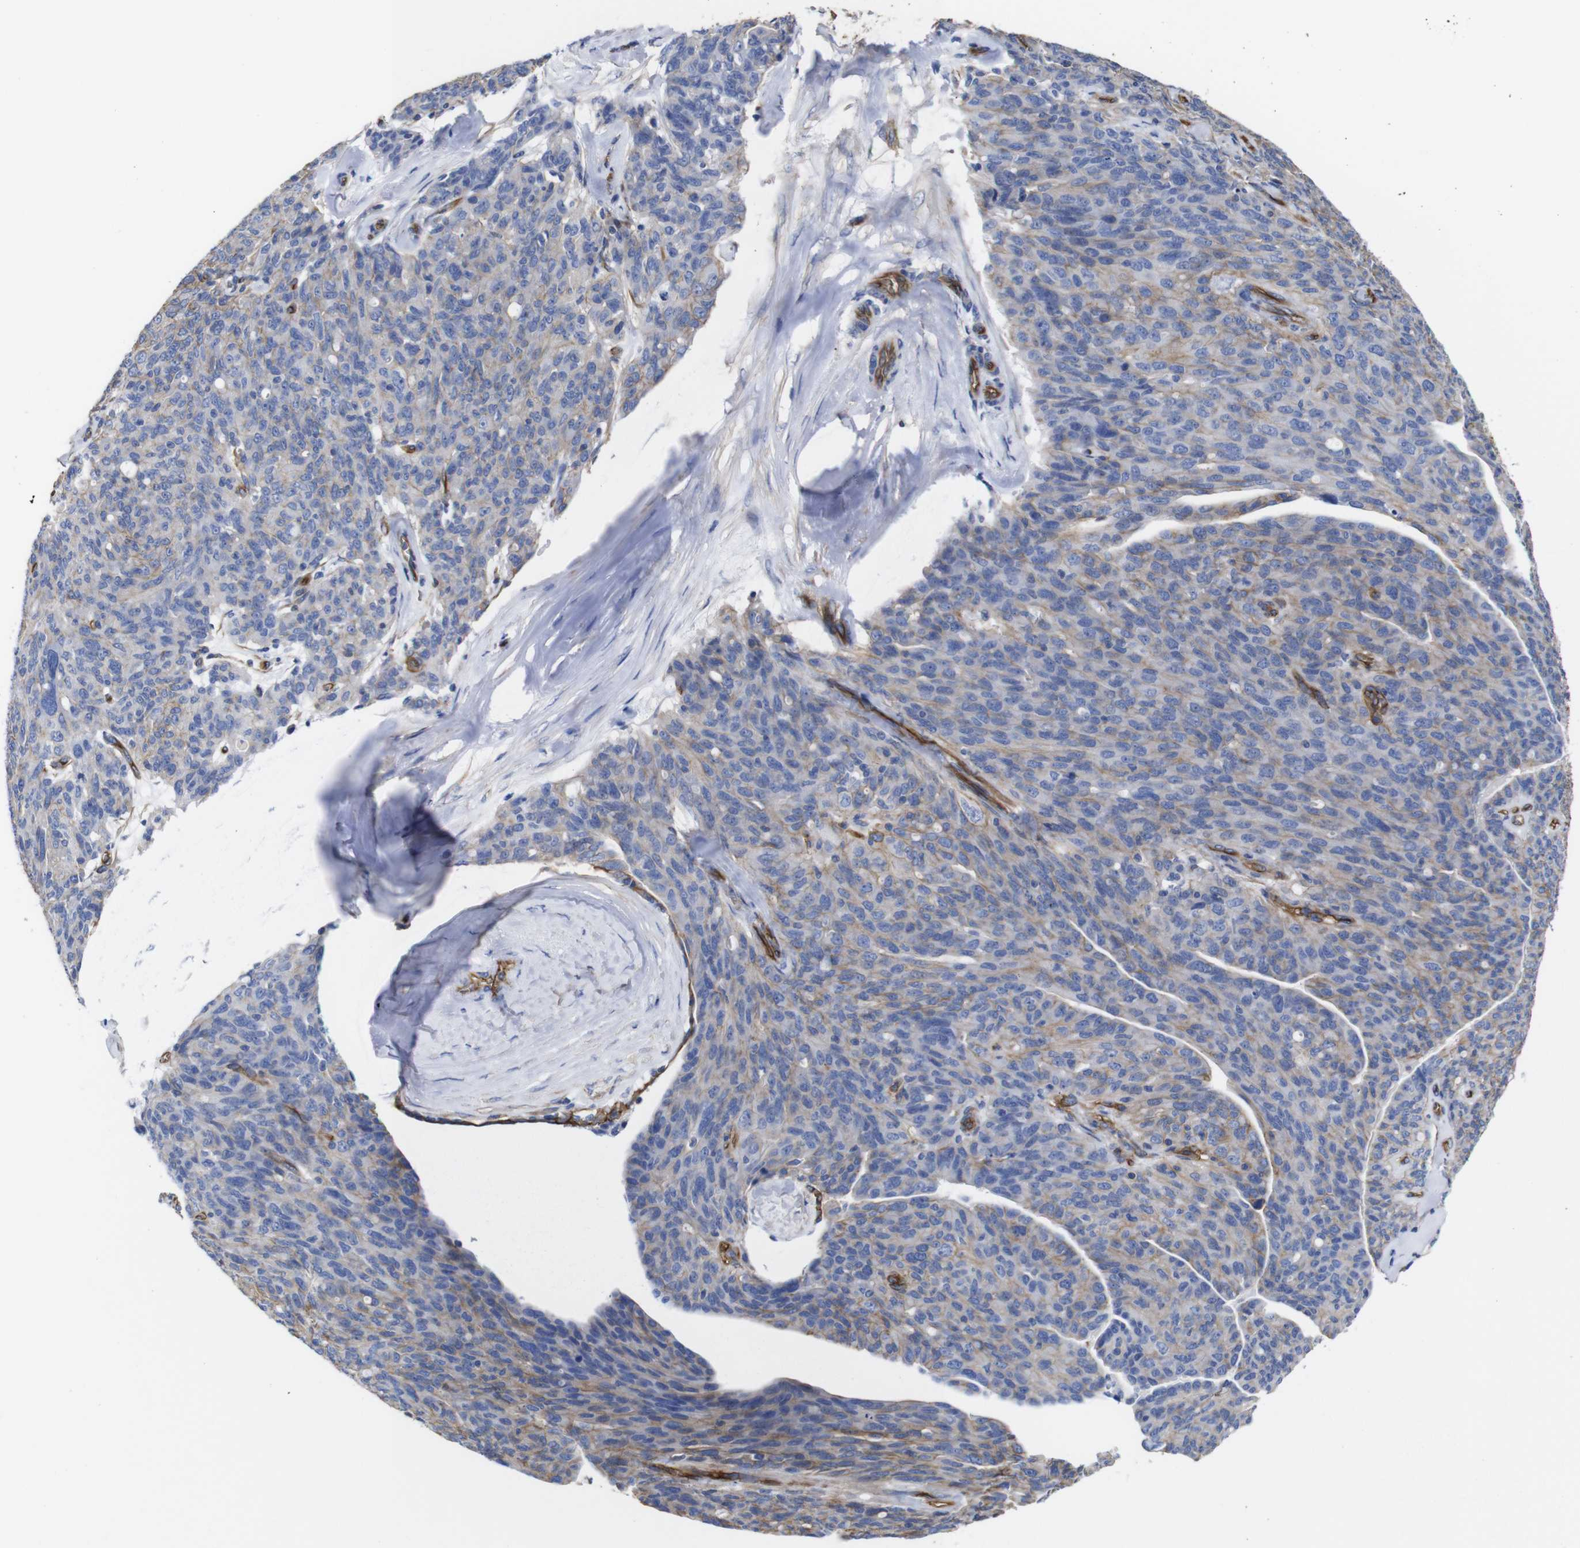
{"staining": {"intensity": "weak", "quantity": "25%-75%", "location": "cytoplasmic/membranous"}, "tissue": "ovarian cancer", "cell_type": "Tumor cells", "image_type": "cancer", "snomed": [{"axis": "morphology", "description": "Carcinoma, endometroid"}, {"axis": "topography", "description": "Ovary"}], "caption": "Ovarian cancer (endometroid carcinoma) tissue shows weak cytoplasmic/membranous positivity in approximately 25%-75% of tumor cells, visualized by immunohistochemistry.", "gene": "SPTBN1", "patient": {"sex": "female", "age": 60}}